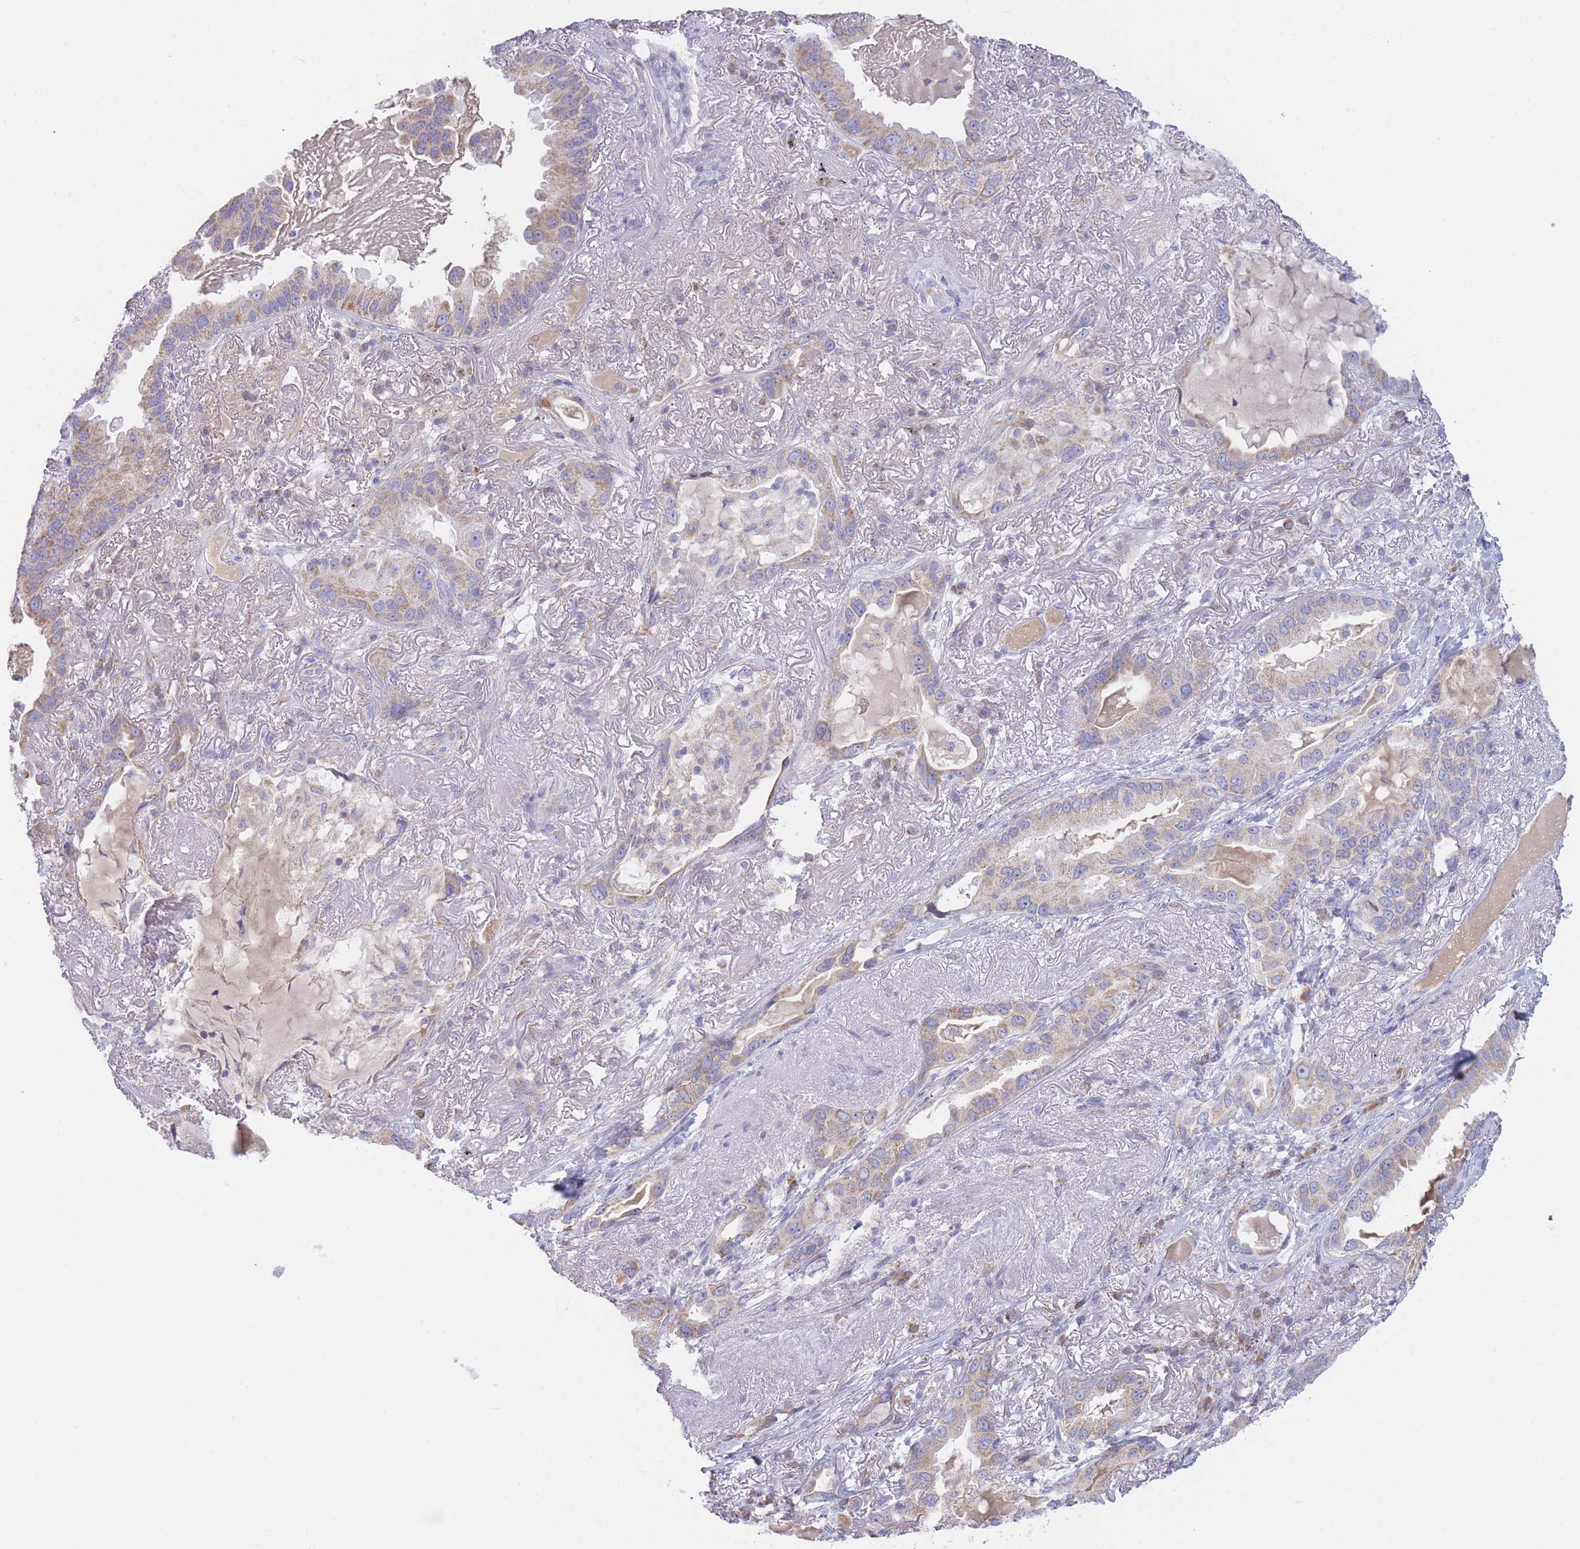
{"staining": {"intensity": "weak", "quantity": ">75%", "location": "cytoplasmic/membranous"}, "tissue": "lung cancer", "cell_type": "Tumor cells", "image_type": "cancer", "snomed": [{"axis": "morphology", "description": "Adenocarcinoma, NOS"}, {"axis": "topography", "description": "Lung"}], "caption": "Lung cancer (adenocarcinoma) tissue shows weak cytoplasmic/membranous staining in approximately >75% of tumor cells, visualized by immunohistochemistry. Nuclei are stained in blue.", "gene": "NANP", "patient": {"sex": "female", "age": 69}}